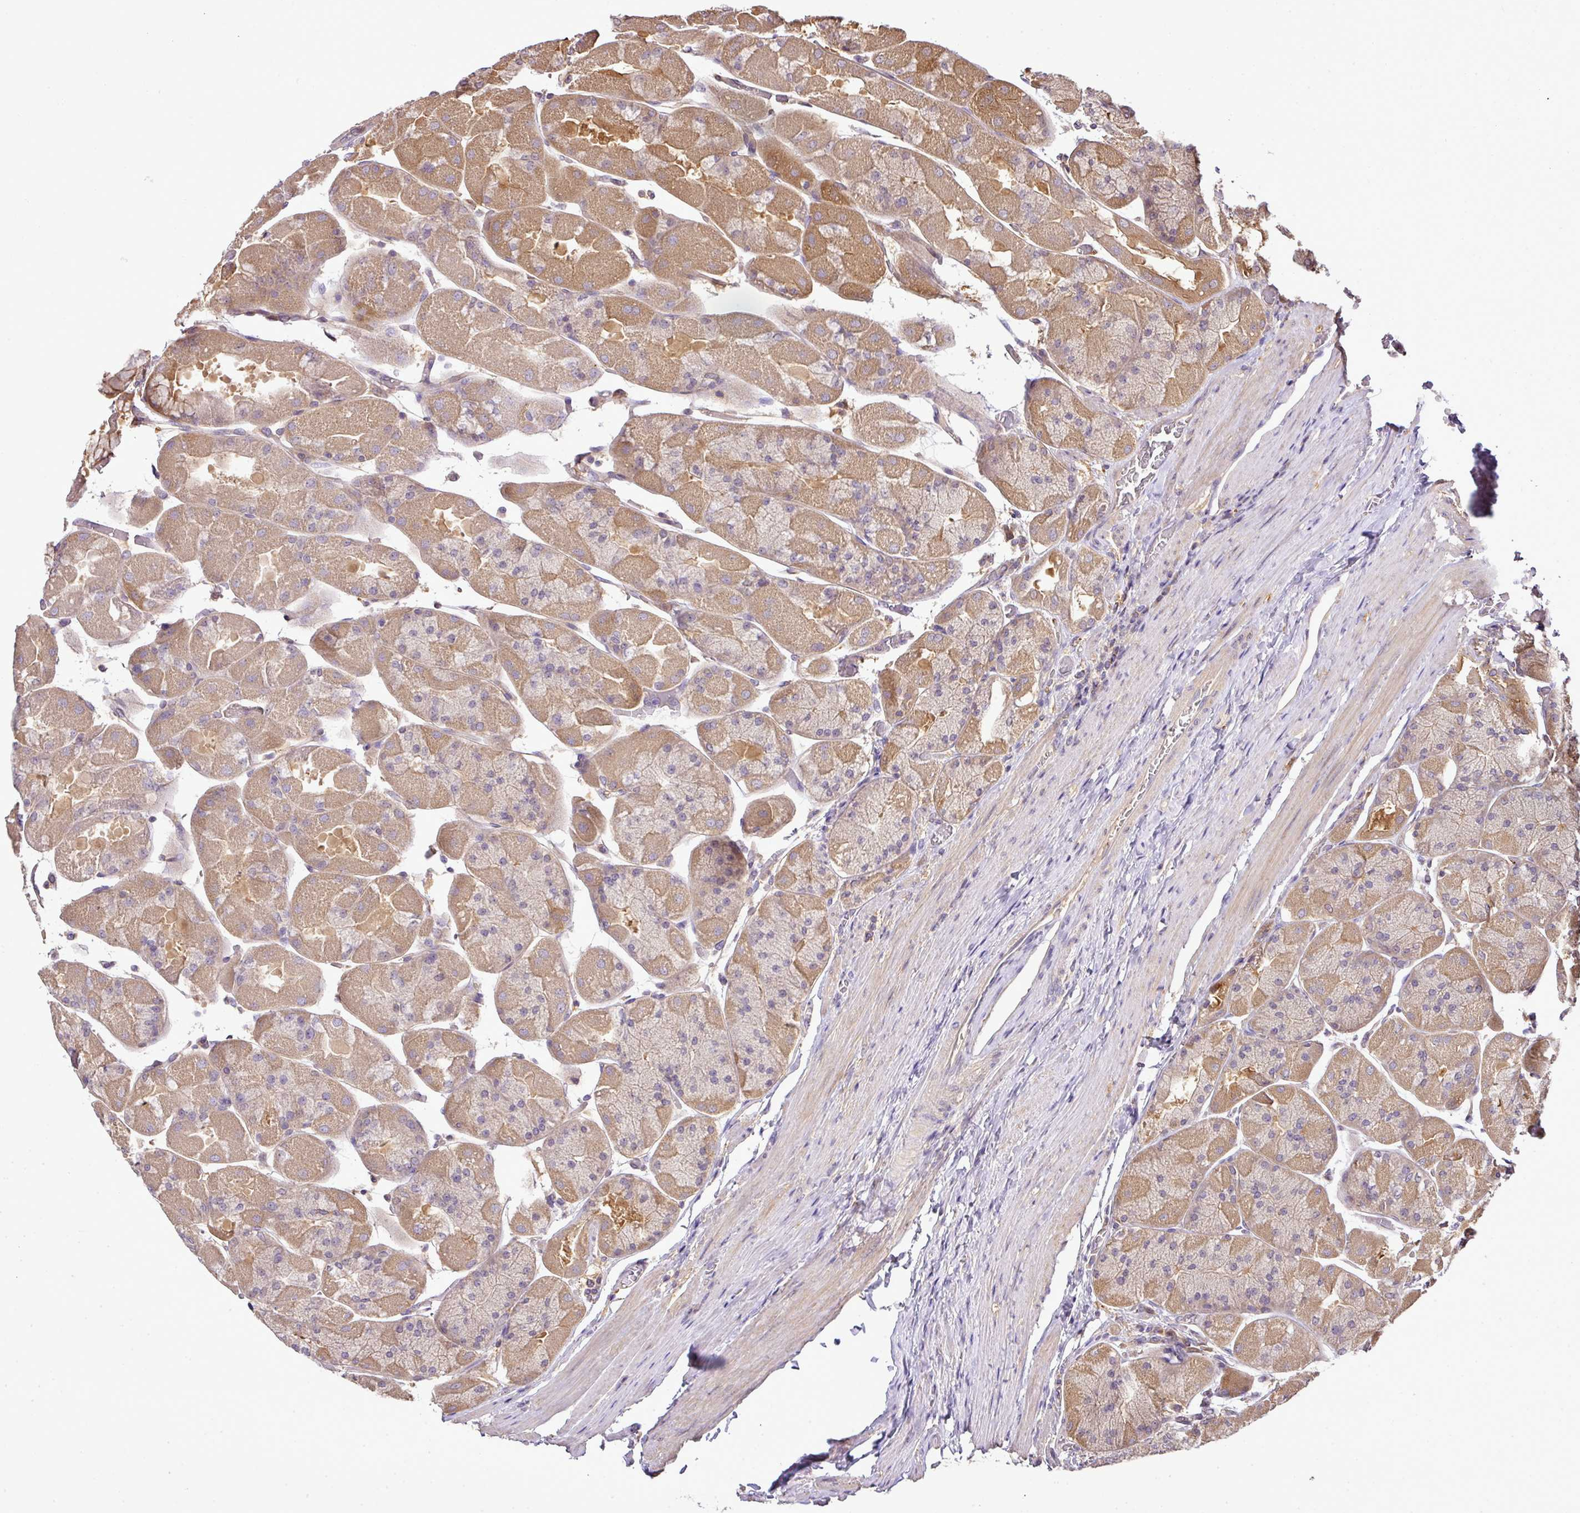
{"staining": {"intensity": "moderate", "quantity": ">75%", "location": "cytoplasmic/membranous"}, "tissue": "stomach", "cell_type": "Glandular cells", "image_type": "normal", "snomed": [{"axis": "morphology", "description": "Normal tissue, NOS"}, {"axis": "topography", "description": "Stomach"}], "caption": "Moderate cytoplasmic/membranous expression is present in approximately >75% of glandular cells in benign stomach.", "gene": "TMEM107", "patient": {"sex": "female", "age": 61}}